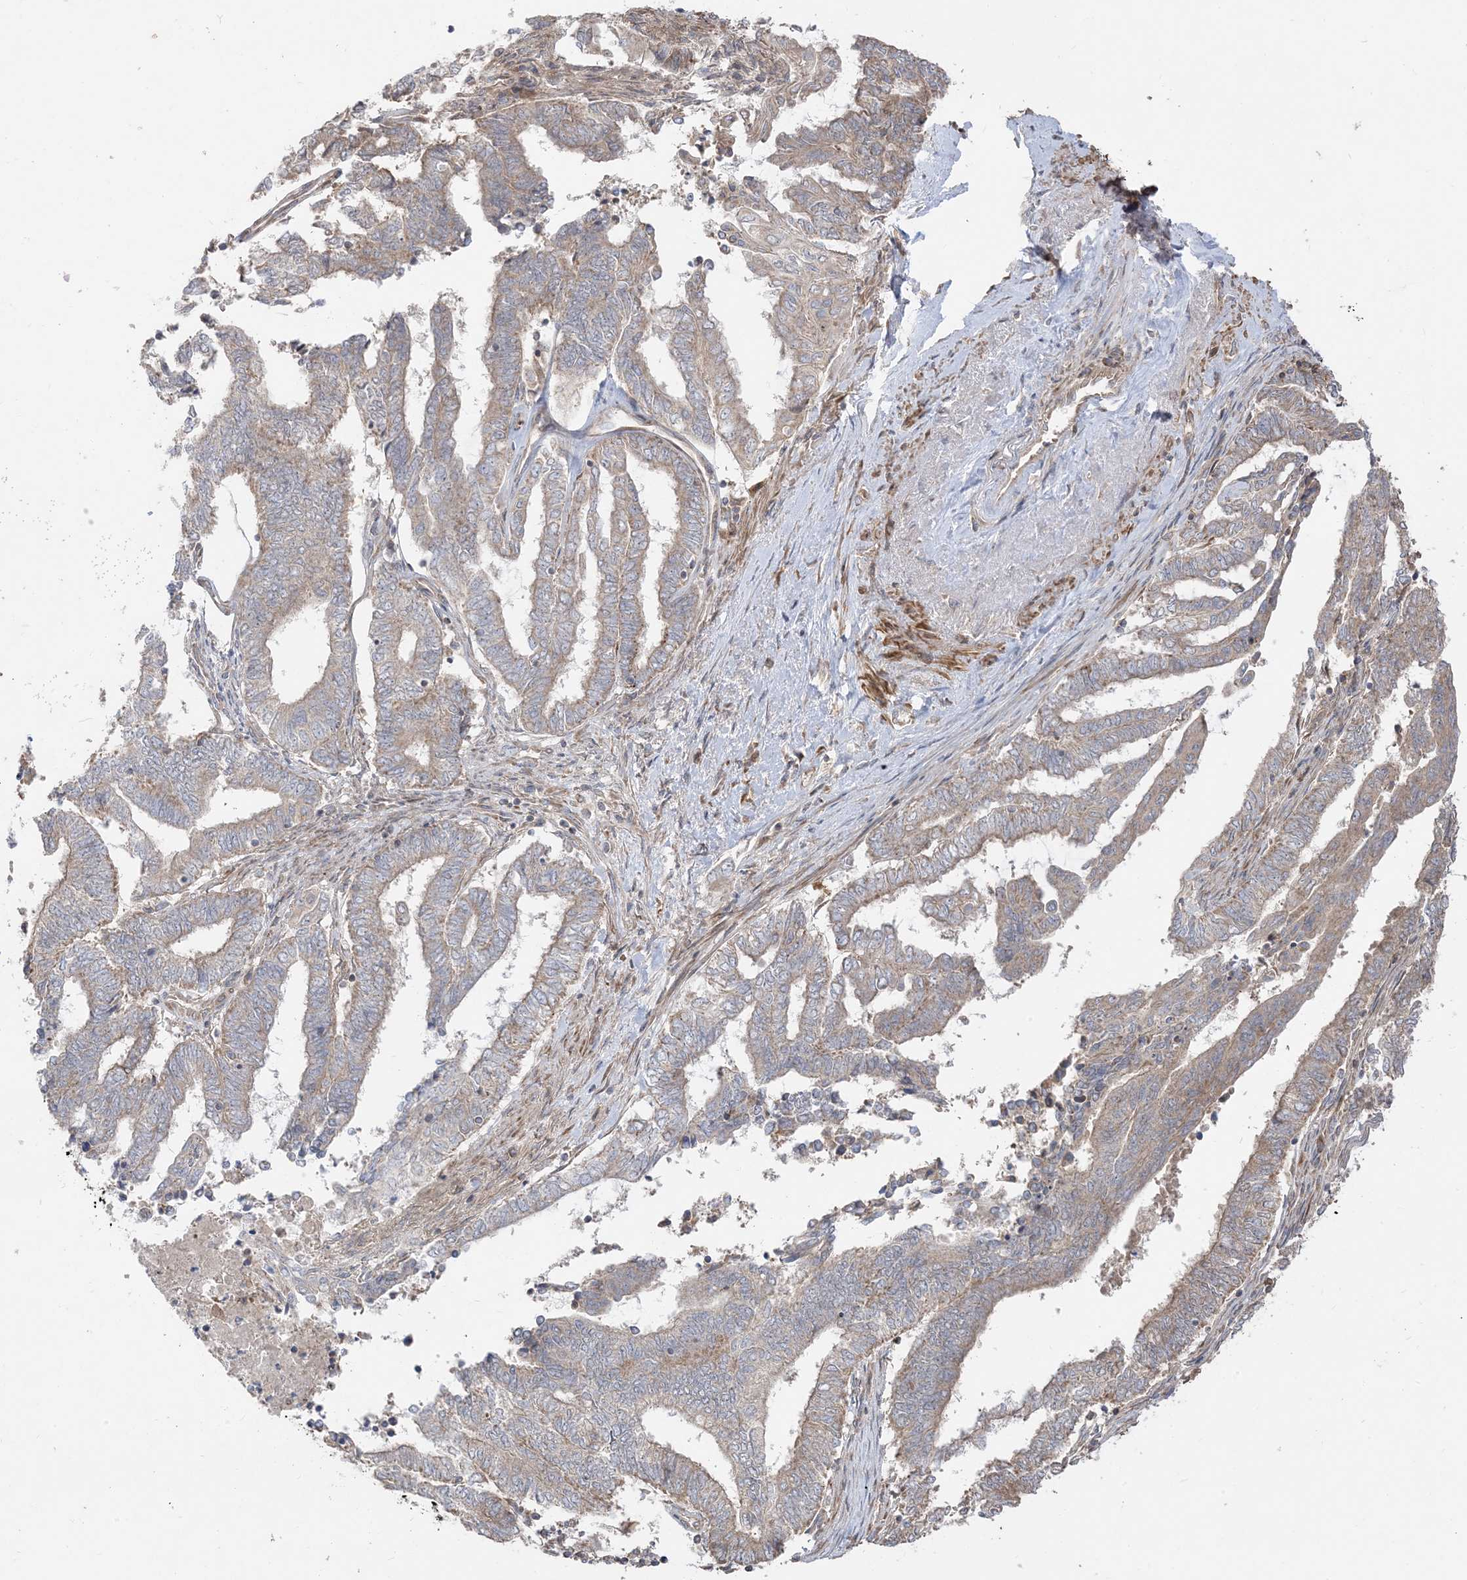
{"staining": {"intensity": "weak", "quantity": "25%-75%", "location": "cytoplasmic/membranous"}, "tissue": "endometrial cancer", "cell_type": "Tumor cells", "image_type": "cancer", "snomed": [{"axis": "morphology", "description": "Adenocarcinoma, NOS"}, {"axis": "topography", "description": "Uterus"}, {"axis": "topography", "description": "Endometrium"}], "caption": "High-power microscopy captured an immunohistochemistry micrograph of endometrial cancer, revealing weak cytoplasmic/membranous positivity in approximately 25%-75% of tumor cells. The protein is shown in brown color, while the nuclei are stained blue.", "gene": "AARS2", "patient": {"sex": "female", "age": 70}}